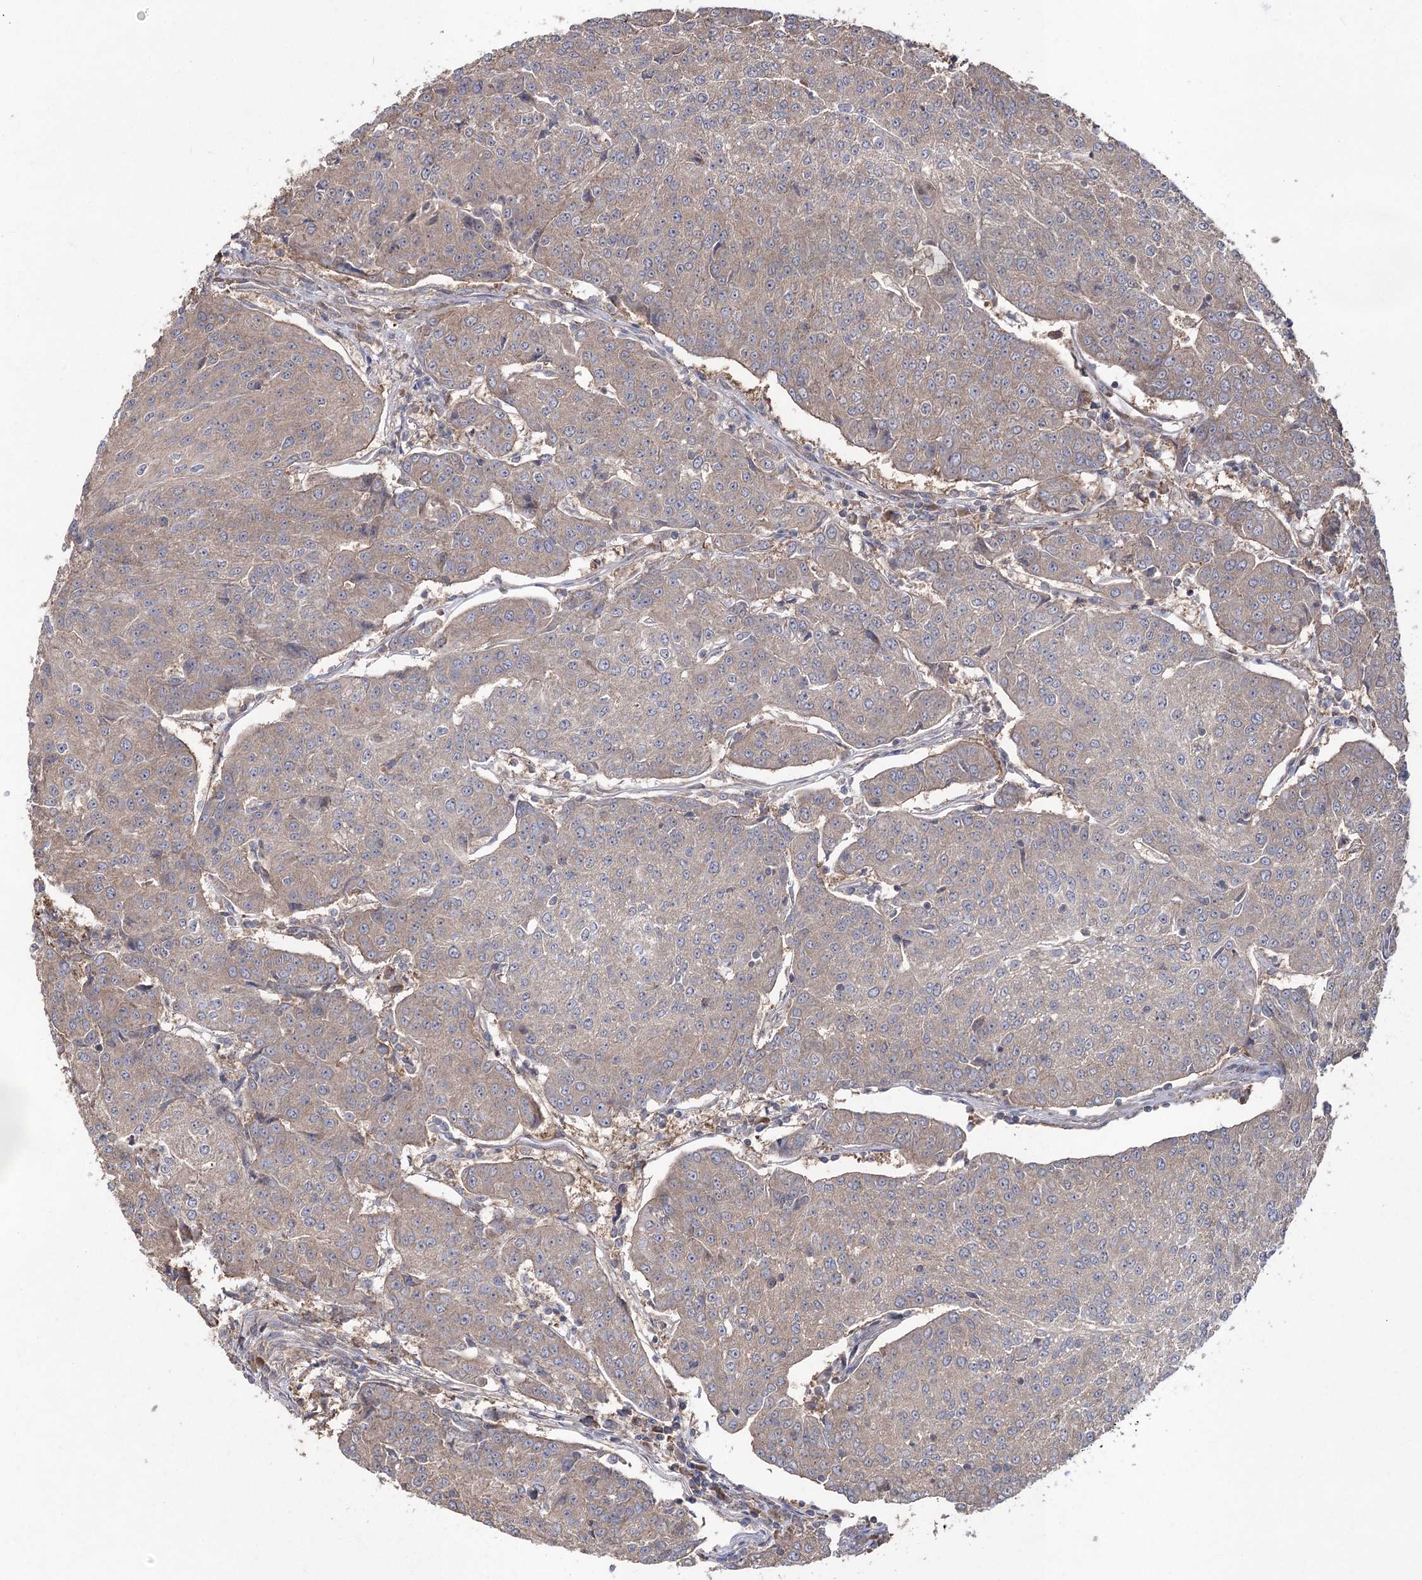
{"staining": {"intensity": "weak", "quantity": "25%-75%", "location": "cytoplasmic/membranous"}, "tissue": "urothelial cancer", "cell_type": "Tumor cells", "image_type": "cancer", "snomed": [{"axis": "morphology", "description": "Urothelial carcinoma, High grade"}, {"axis": "topography", "description": "Urinary bladder"}], "caption": "The immunohistochemical stain labels weak cytoplasmic/membranous positivity in tumor cells of urothelial cancer tissue.", "gene": "LARS2", "patient": {"sex": "female", "age": 85}}